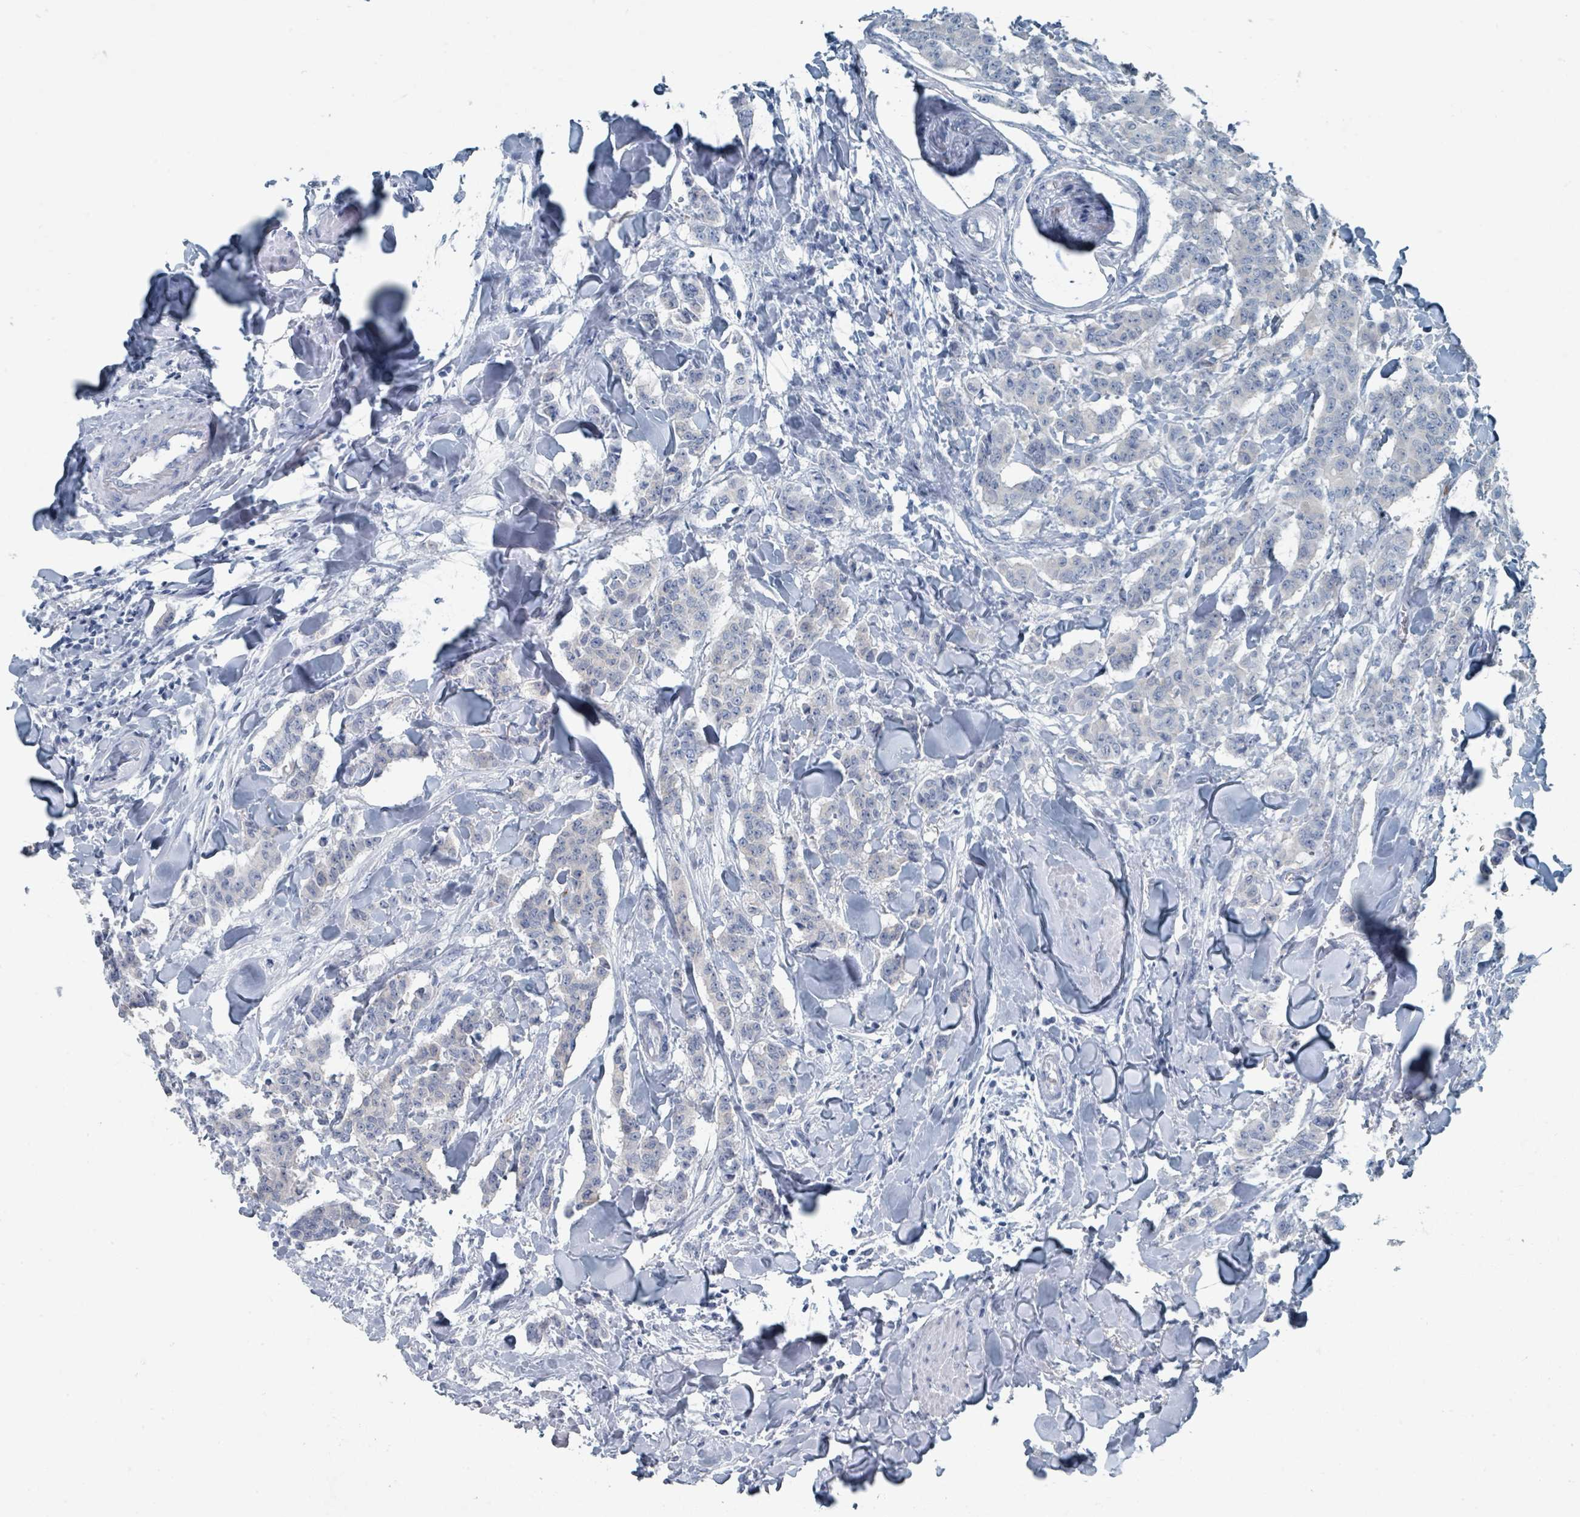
{"staining": {"intensity": "negative", "quantity": "none", "location": "none"}, "tissue": "breast cancer", "cell_type": "Tumor cells", "image_type": "cancer", "snomed": [{"axis": "morphology", "description": "Duct carcinoma"}, {"axis": "topography", "description": "Breast"}], "caption": "A micrograph of breast infiltrating ductal carcinoma stained for a protein demonstrates no brown staining in tumor cells. (Brightfield microscopy of DAB immunohistochemistry (IHC) at high magnification).", "gene": "GAMT", "patient": {"sex": "female", "age": 40}}